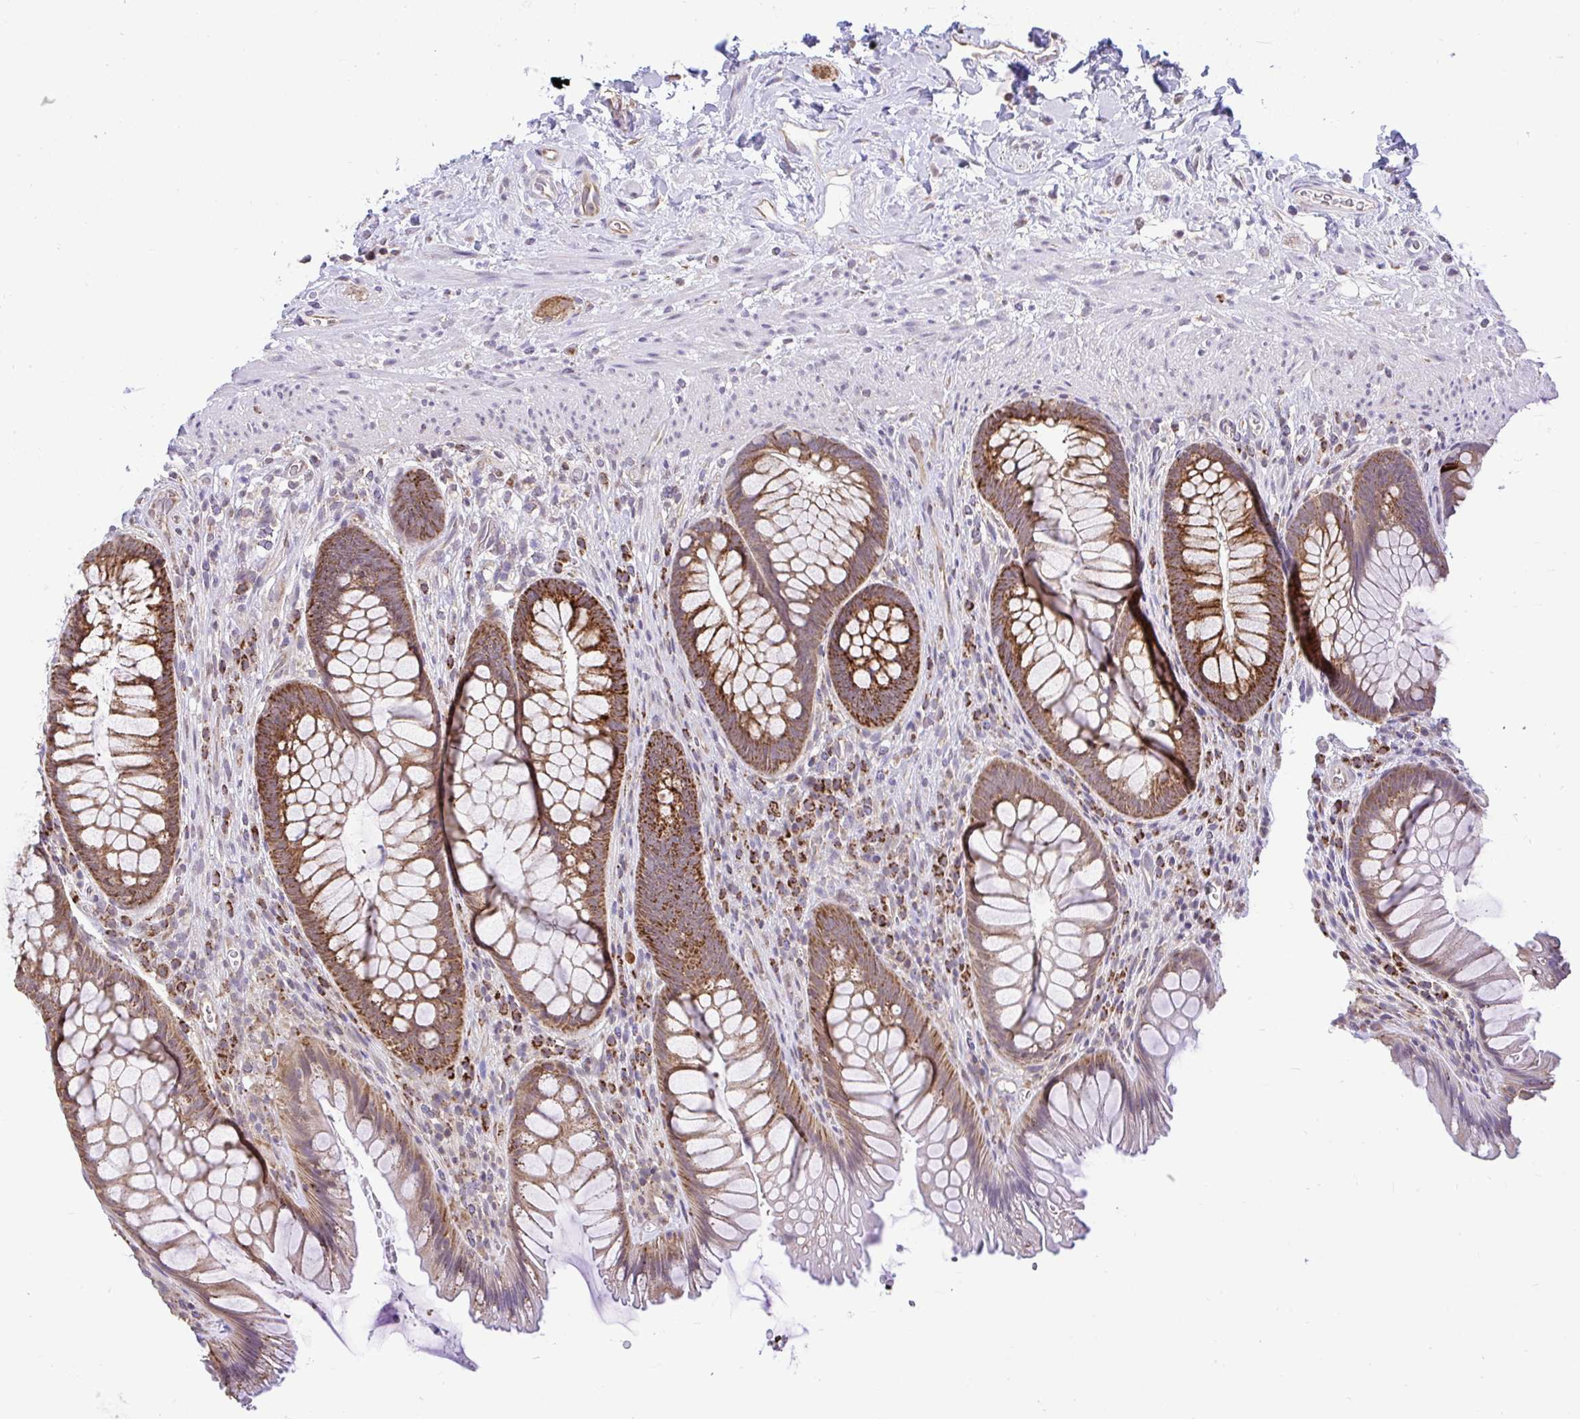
{"staining": {"intensity": "strong", "quantity": "25%-75%", "location": "cytoplasmic/membranous"}, "tissue": "rectum", "cell_type": "Glandular cells", "image_type": "normal", "snomed": [{"axis": "morphology", "description": "Normal tissue, NOS"}, {"axis": "topography", "description": "Rectum"}], "caption": "A high amount of strong cytoplasmic/membranous expression is identified in about 25%-75% of glandular cells in benign rectum. The staining was performed using DAB (3,3'-diaminobenzidine), with brown indicating positive protein expression. Nuclei are stained blue with hematoxylin.", "gene": "PYCR2", "patient": {"sex": "male", "age": 53}}